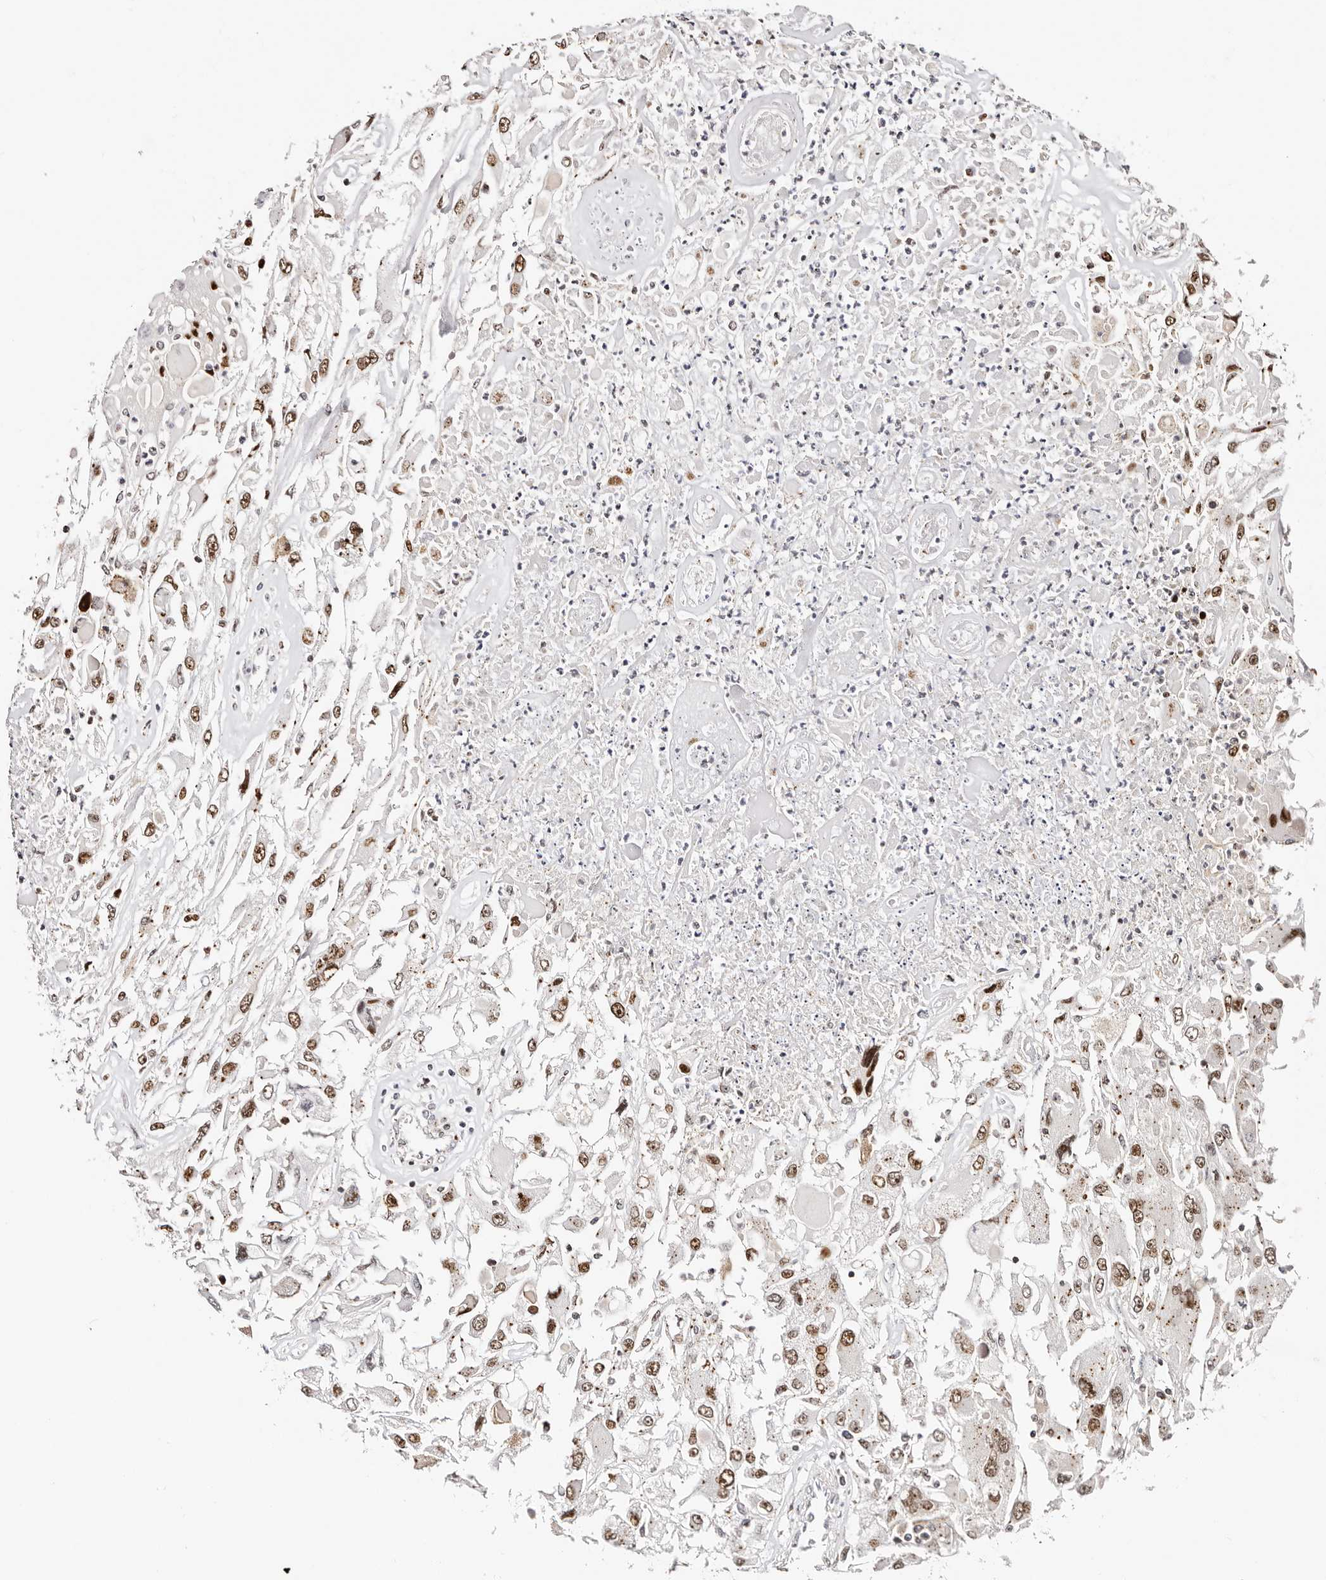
{"staining": {"intensity": "strong", "quantity": ">75%", "location": "nuclear"}, "tissue": "renal cancer", "cell_type": "Tumor cells", "image_type": "cancer", "snomed": [{"axis": "morphology", "description": "Adenocarcinoma, NOS"}, {"axis": "topography", "description": "Kidney"}], "caption": "Immunohistochemistry (IHC) photomicrograph of neoplastic tissue: renal cancer stained using immunohistochemistry demonstrates high levels of strong protein expression localized specifically in the nuclear of tumor cells, appearing as a nuclear brown color.", "gene": "IQGAP3", "patient": {"sex": "female", "age": 52}}